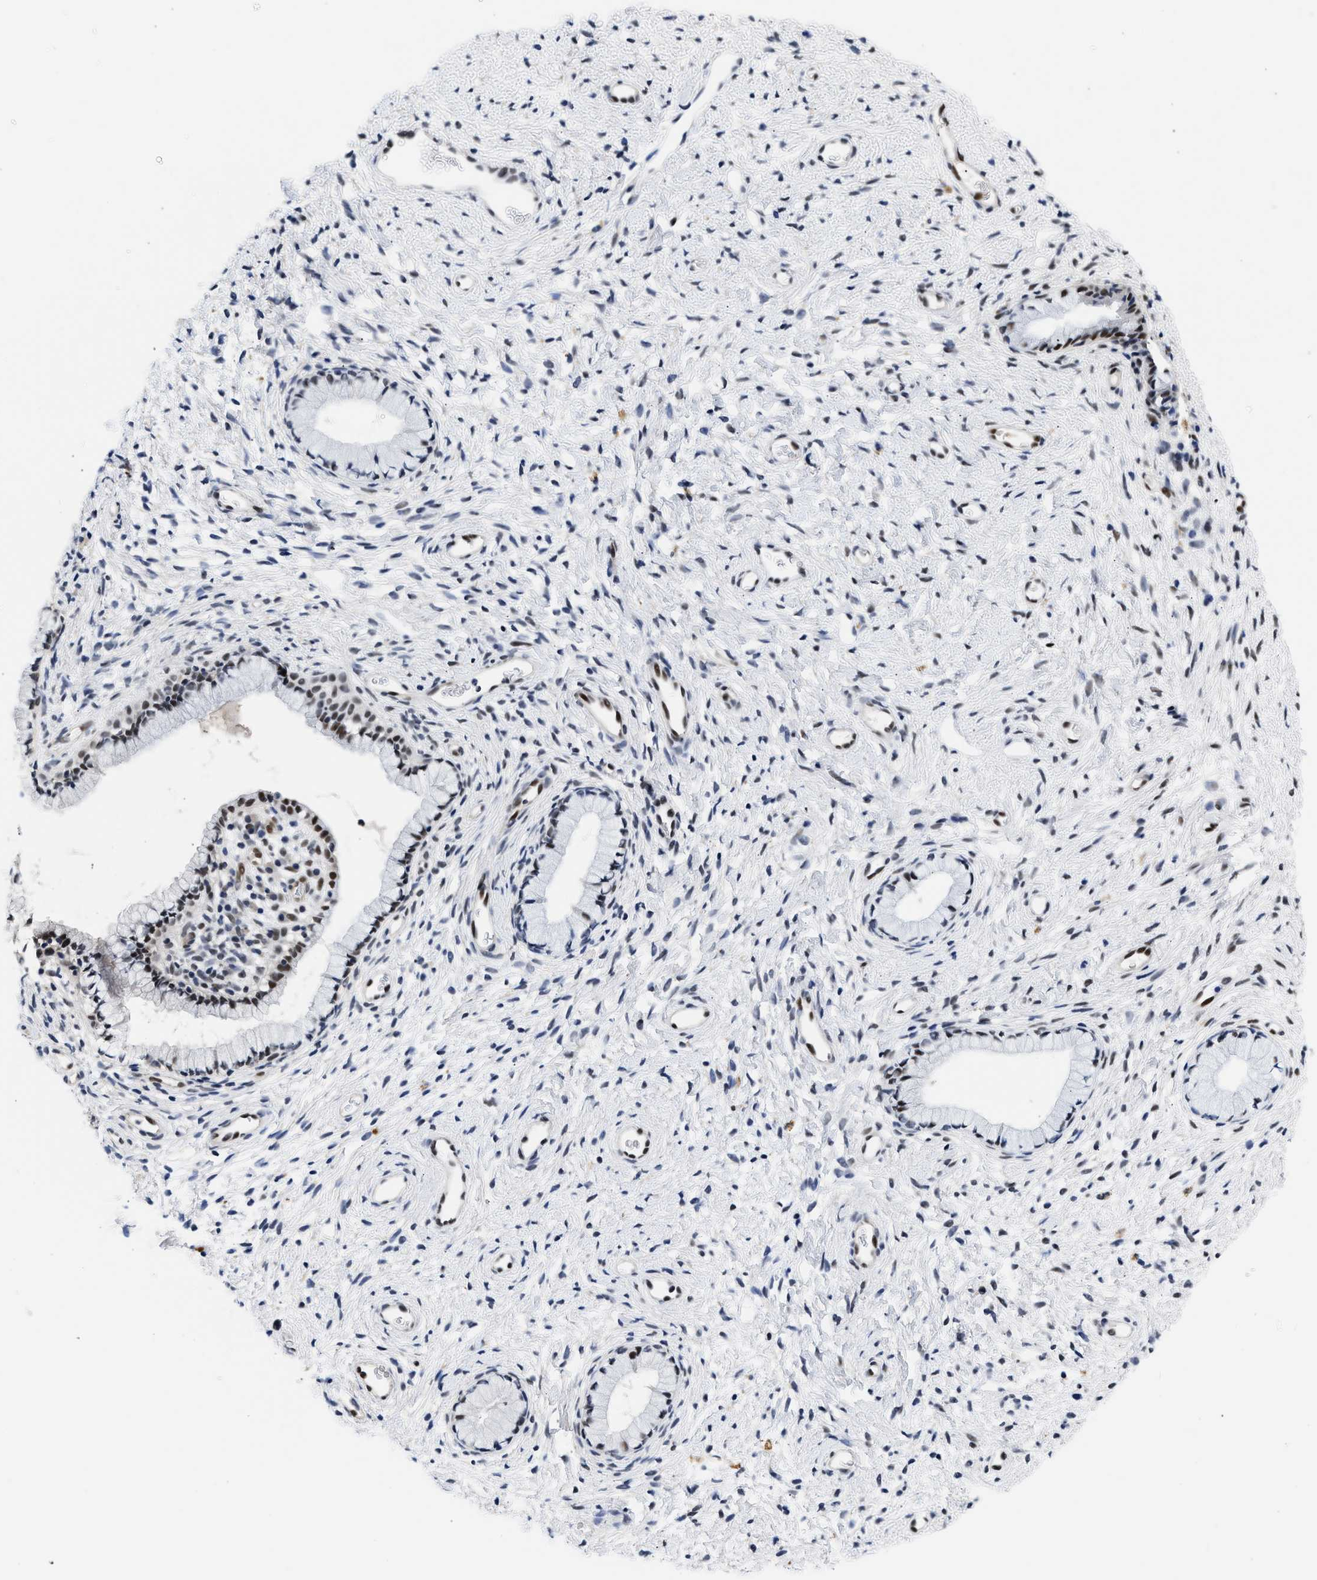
{"staining": {"intensity": "strong", "quantity": "25%-75%", "location": "nuclear"}, "tissue": "cervix", "cell_type": "Glandular cells", "image_type": "normal", "snomed": [{"axis": "morphology", "description": "Normal tissue, NOS"}, {"axis": "topography", "description": "Cervix"}], "caption": "Immunohistochemical staining of unremarkable cervix demonstrates strong nuclear protein expression in about 25%-75% of glandular cells.", "gene": "XPO5", "patient": {"sex": "female", "age": 72}}